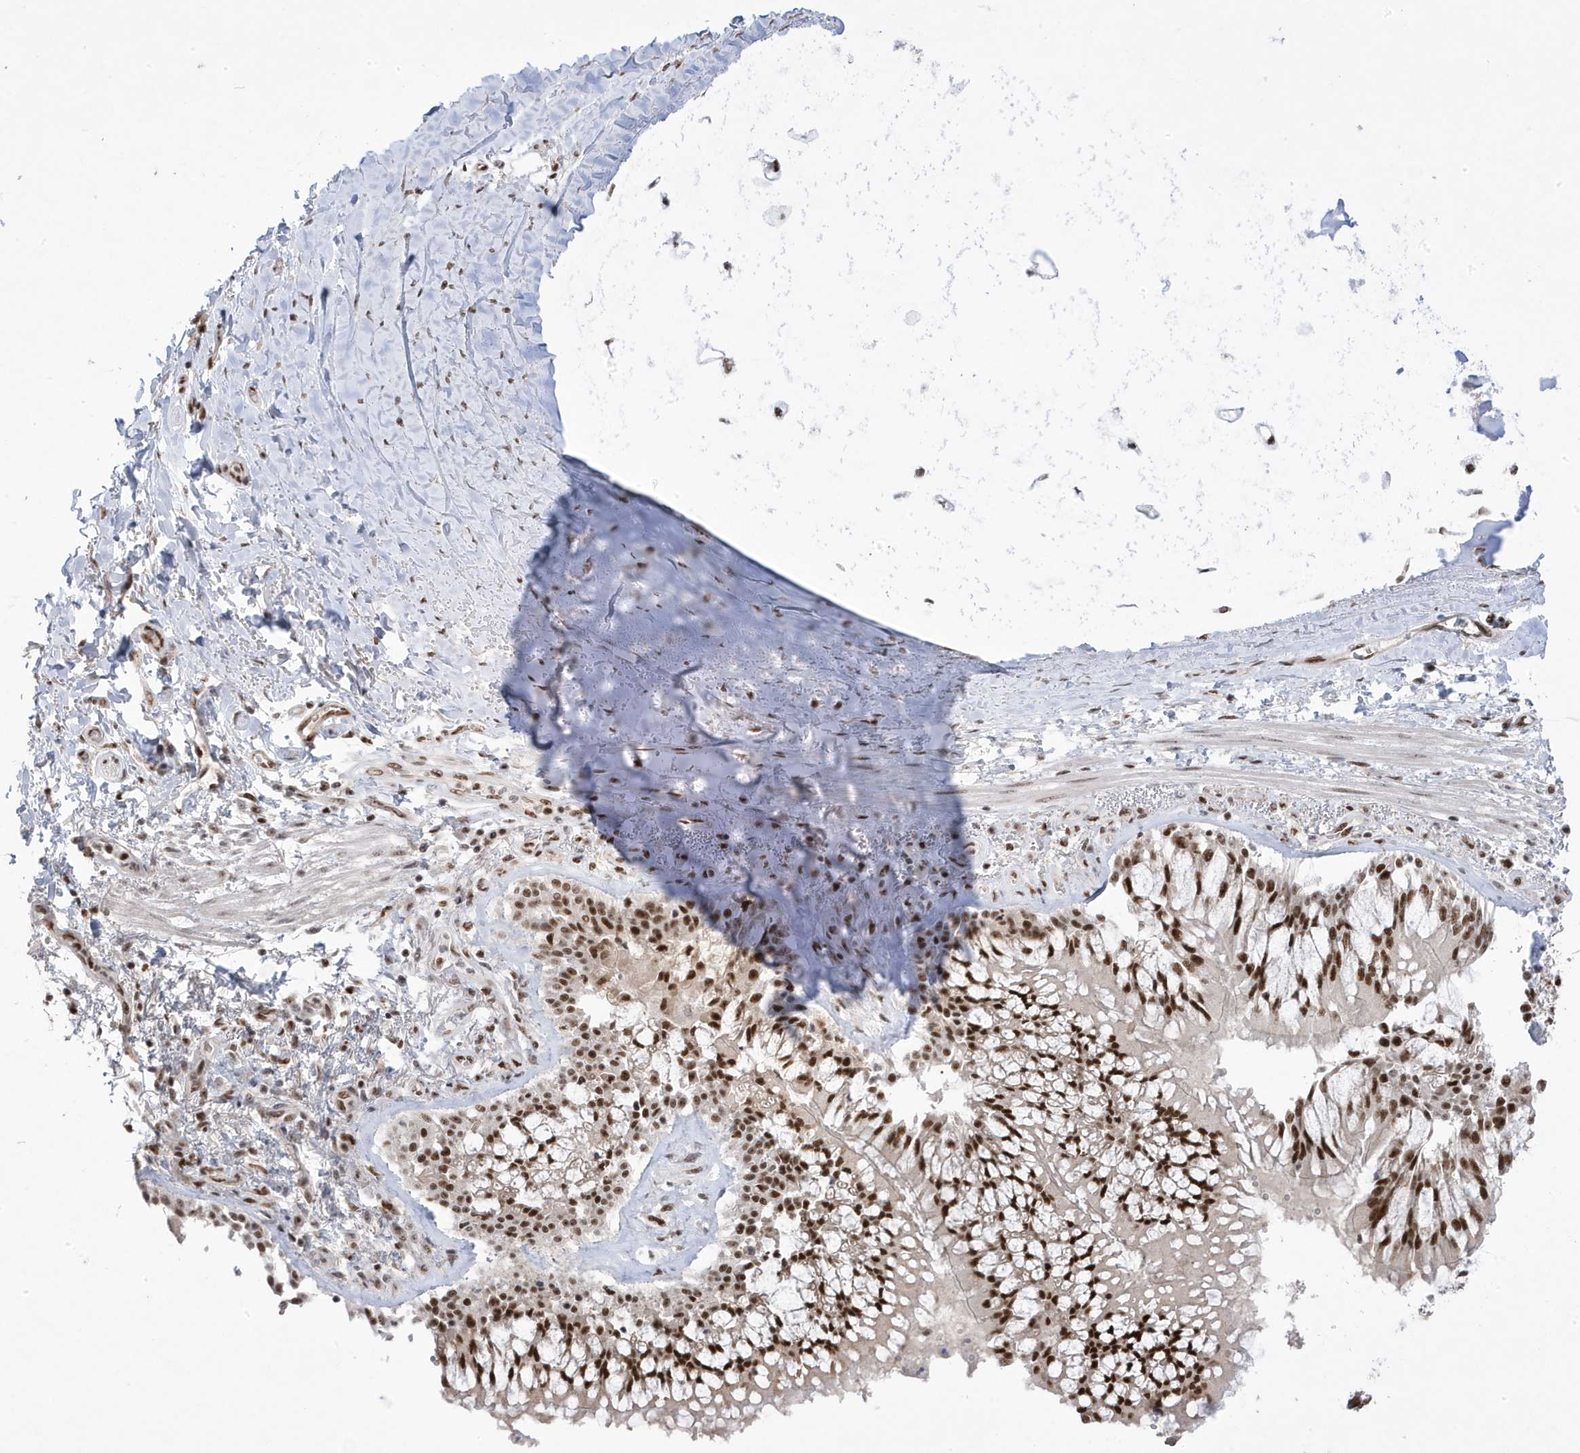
{"staining": {"intensity": "moderate", "quantity": ">75%", "location": "nuclear"}, "tissue": "adipose tissue", "cell_type": "Adipocytes", "image_type": "normal", "snomed": [{"axis": "morphology", "description": "Normal tissue, NOS"}, {"axis": "topography", "description": "Cartilage tissue"}, {"axis": "topography", "description": "Bronchus"}, {"axis": "topography", "description": "Lung"}, {"axis": "topography", "description": "Peripheral nerve tissue"}], "caption": "Moderate nuclear protein positivity is seen in about >75% of adipocytes in adipose tissue. The staining was performed using DAB to visualize the protein expression in brown, while the nuclei were stained in blue with hematoxylin (Magnification: 20x).", "gene": "MTREX", "patient": {"sex": "female", "age": 49}}